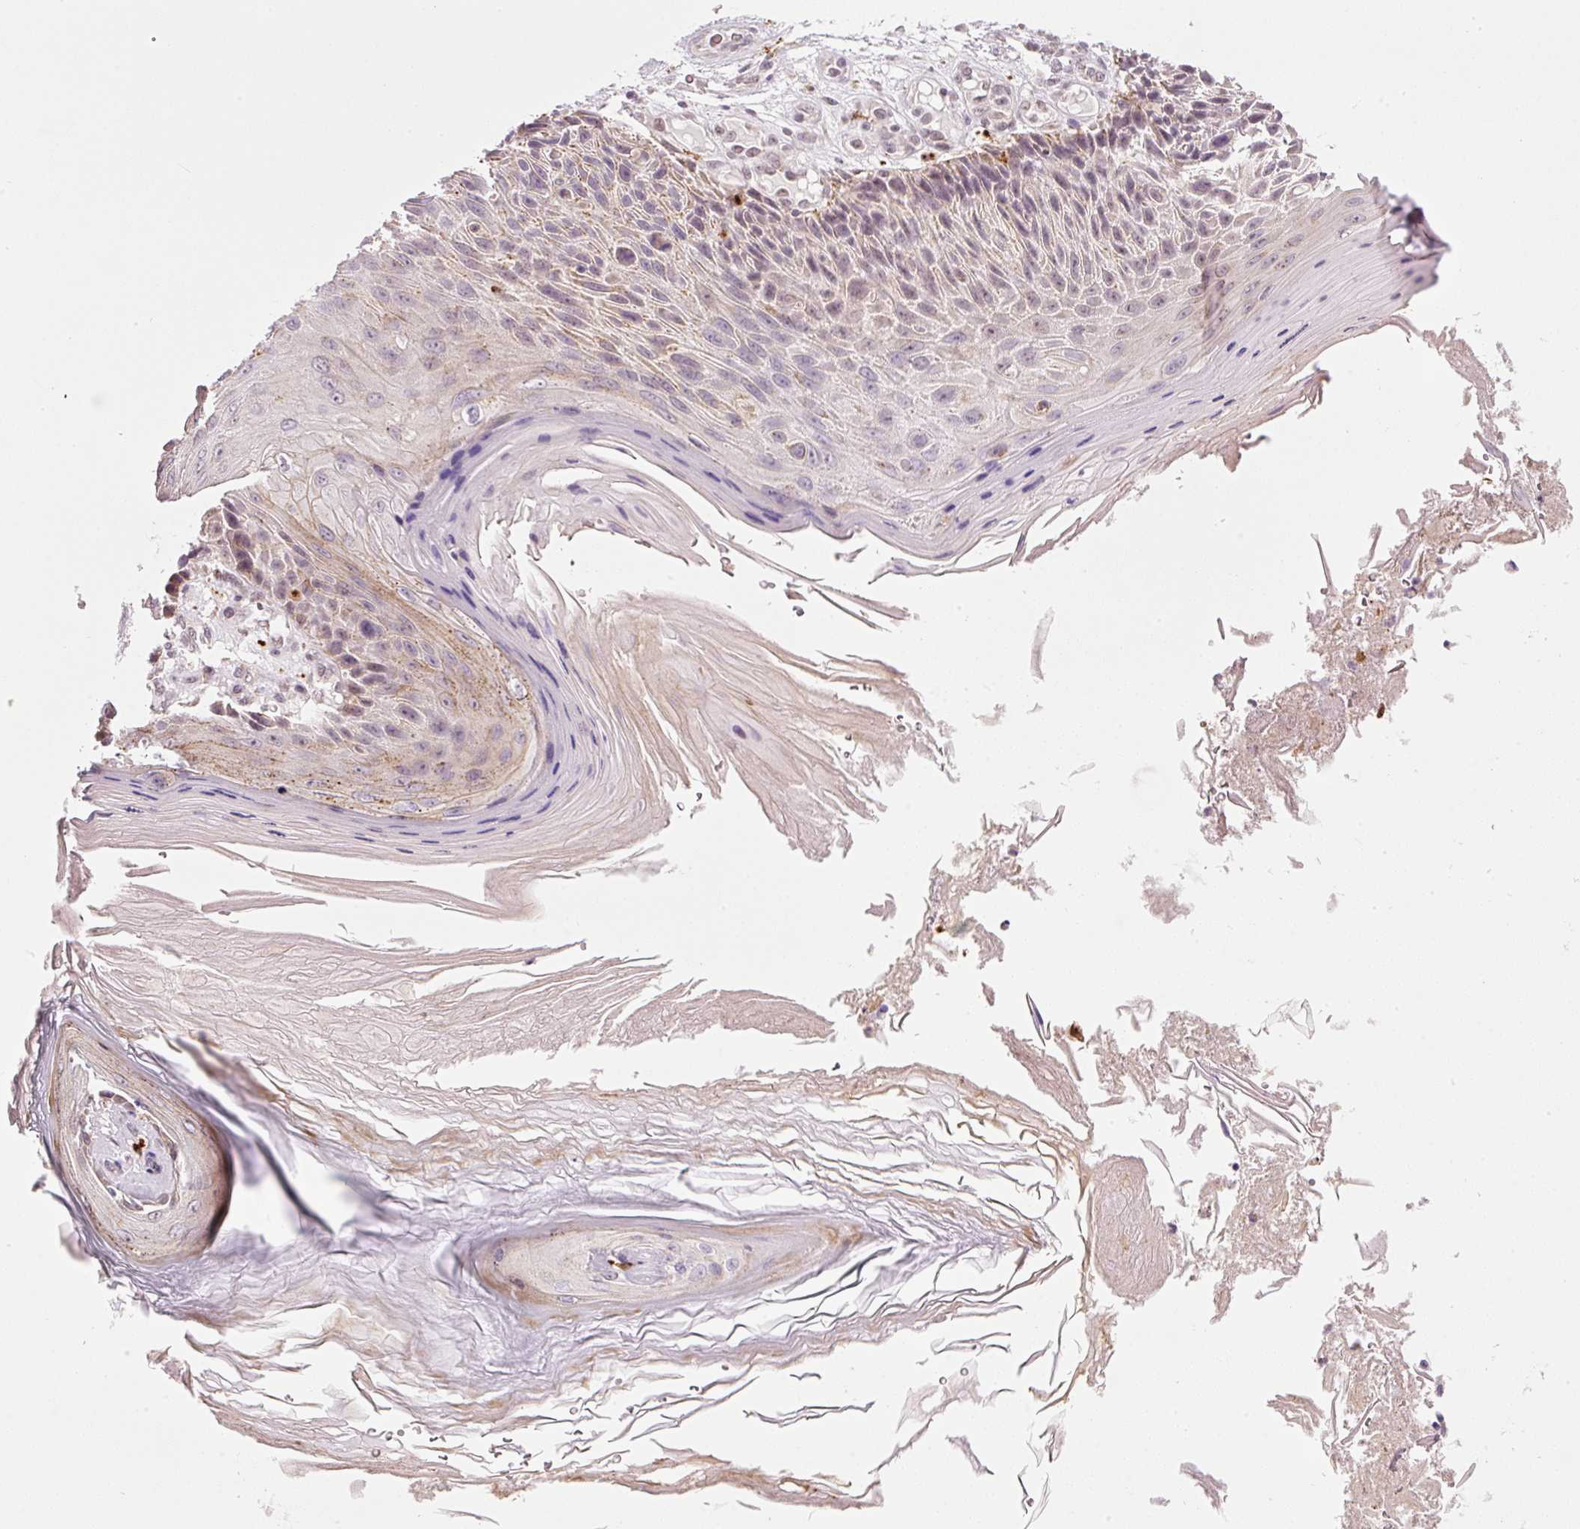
{"staining": {"intensity": "weak", "quantity": "<25%", "location": "cytoplasmic/membranous"}, "tissue": "skin cancer", "cell_type": "Tumor cells", "image_type": "cancer", "snomed": [{"axis": "morphology", "description": "Squamous cell carcinoma, NOS"}, {"axis": "topography", "description": "Skin"}], "caption": "Tumor cells are negative for protein expression in human squamous cell carcinoma (skin). (DAB IHC visualized using brightfield microscopy, high magnification).", "gene": "ZNF639", "patient": {"sex": "female", "age": 88}}